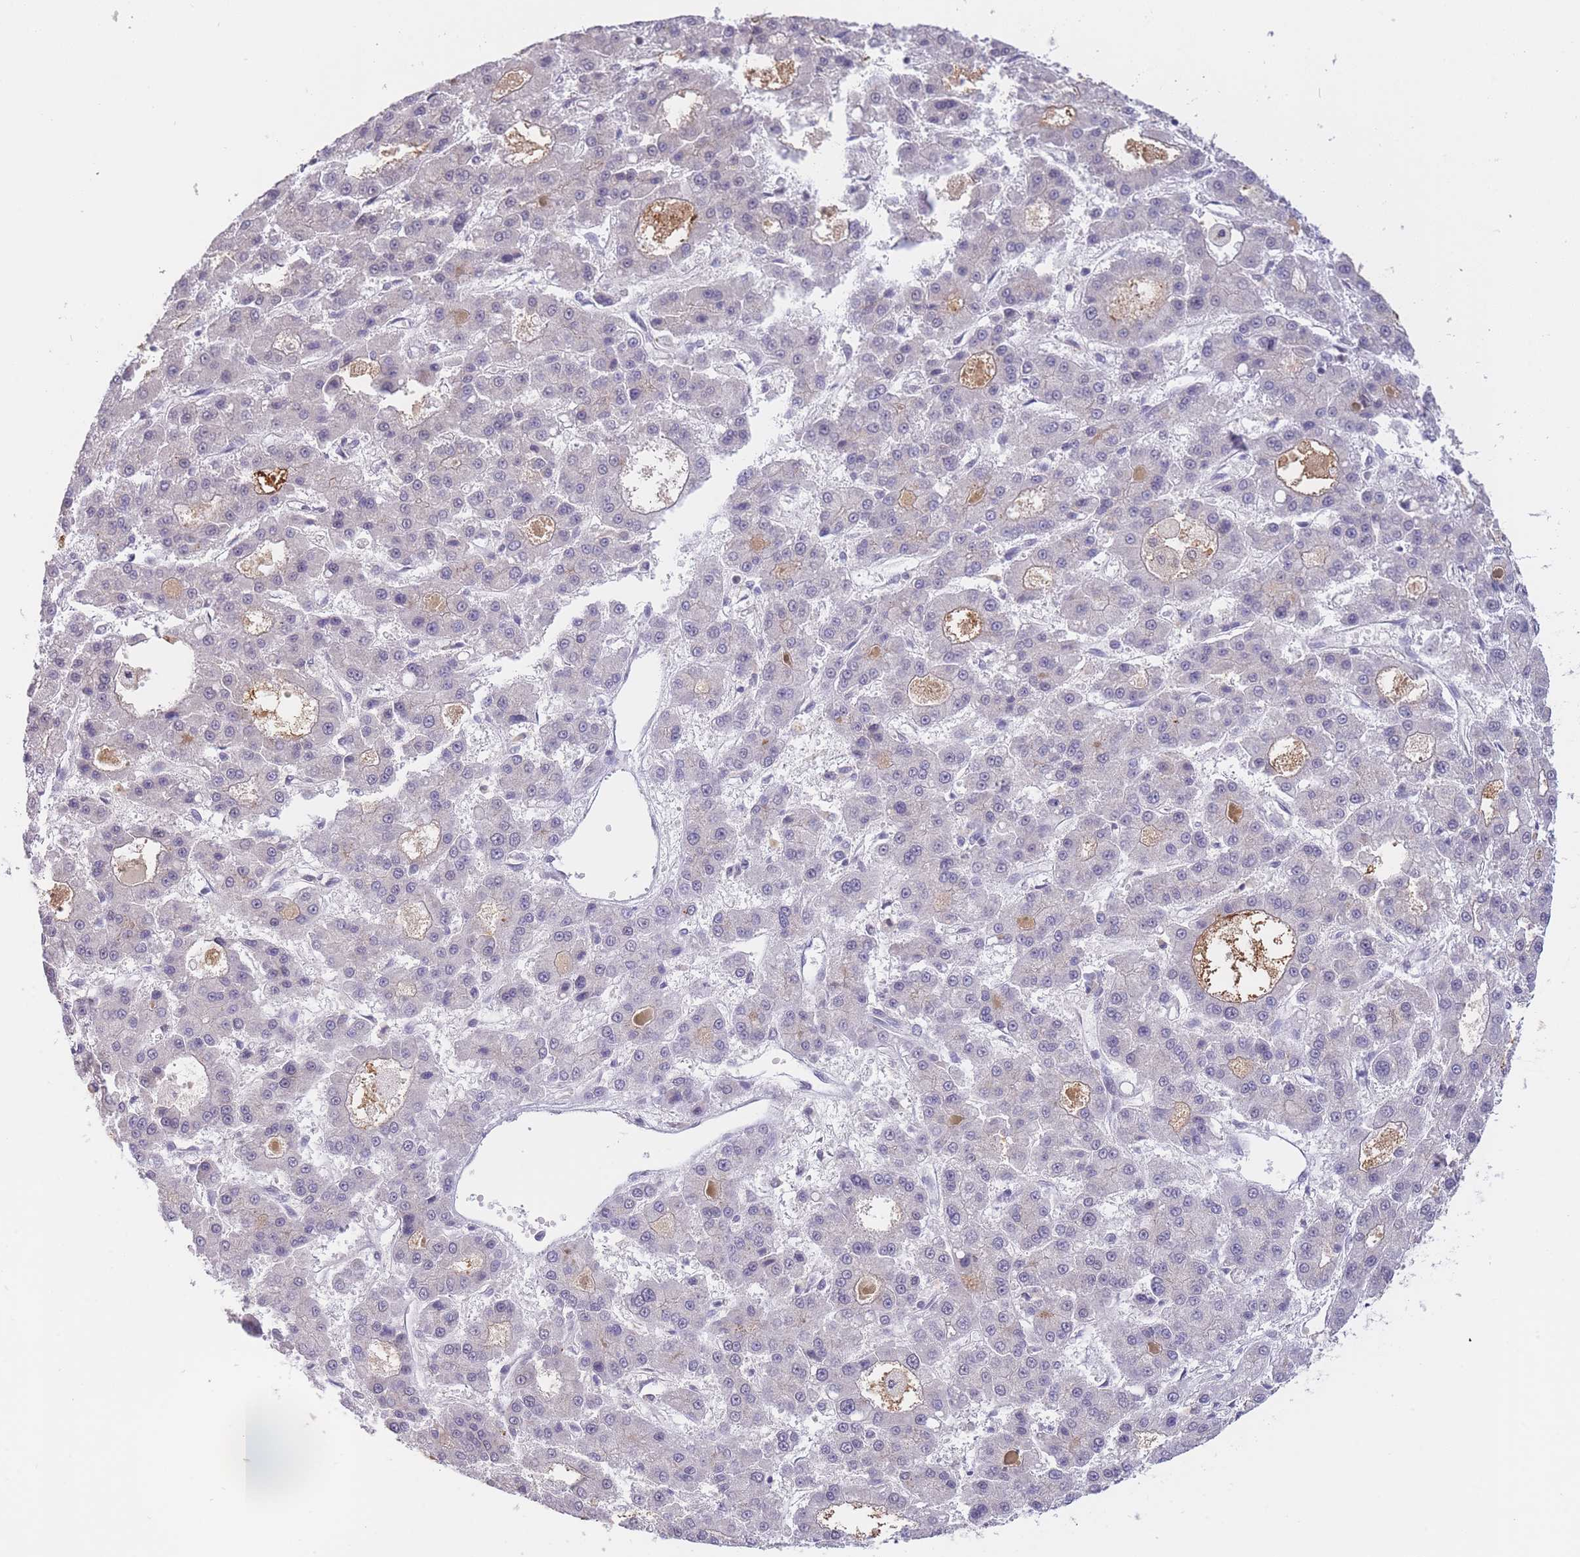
{"staining": {"intensity": "negative", "quantity": "none", "location": "none"}, "tissue": "liver cancer", "cell_type": "Tumor cells", "image_type": "cancer", "snomed": [{"axis": "morphology", "description": "Carcinoma, Hepatocellular, NOS"}, {"axis": "topography", "description": "Liver"}], "caption": "Immunohistochemistry (IHC) of human liver cancer (hepatocellular carcinoma) displays no expression in tumor cells.", "gene": "GOLGA6L25", "patient": {"sex": "male", "age": 70}}